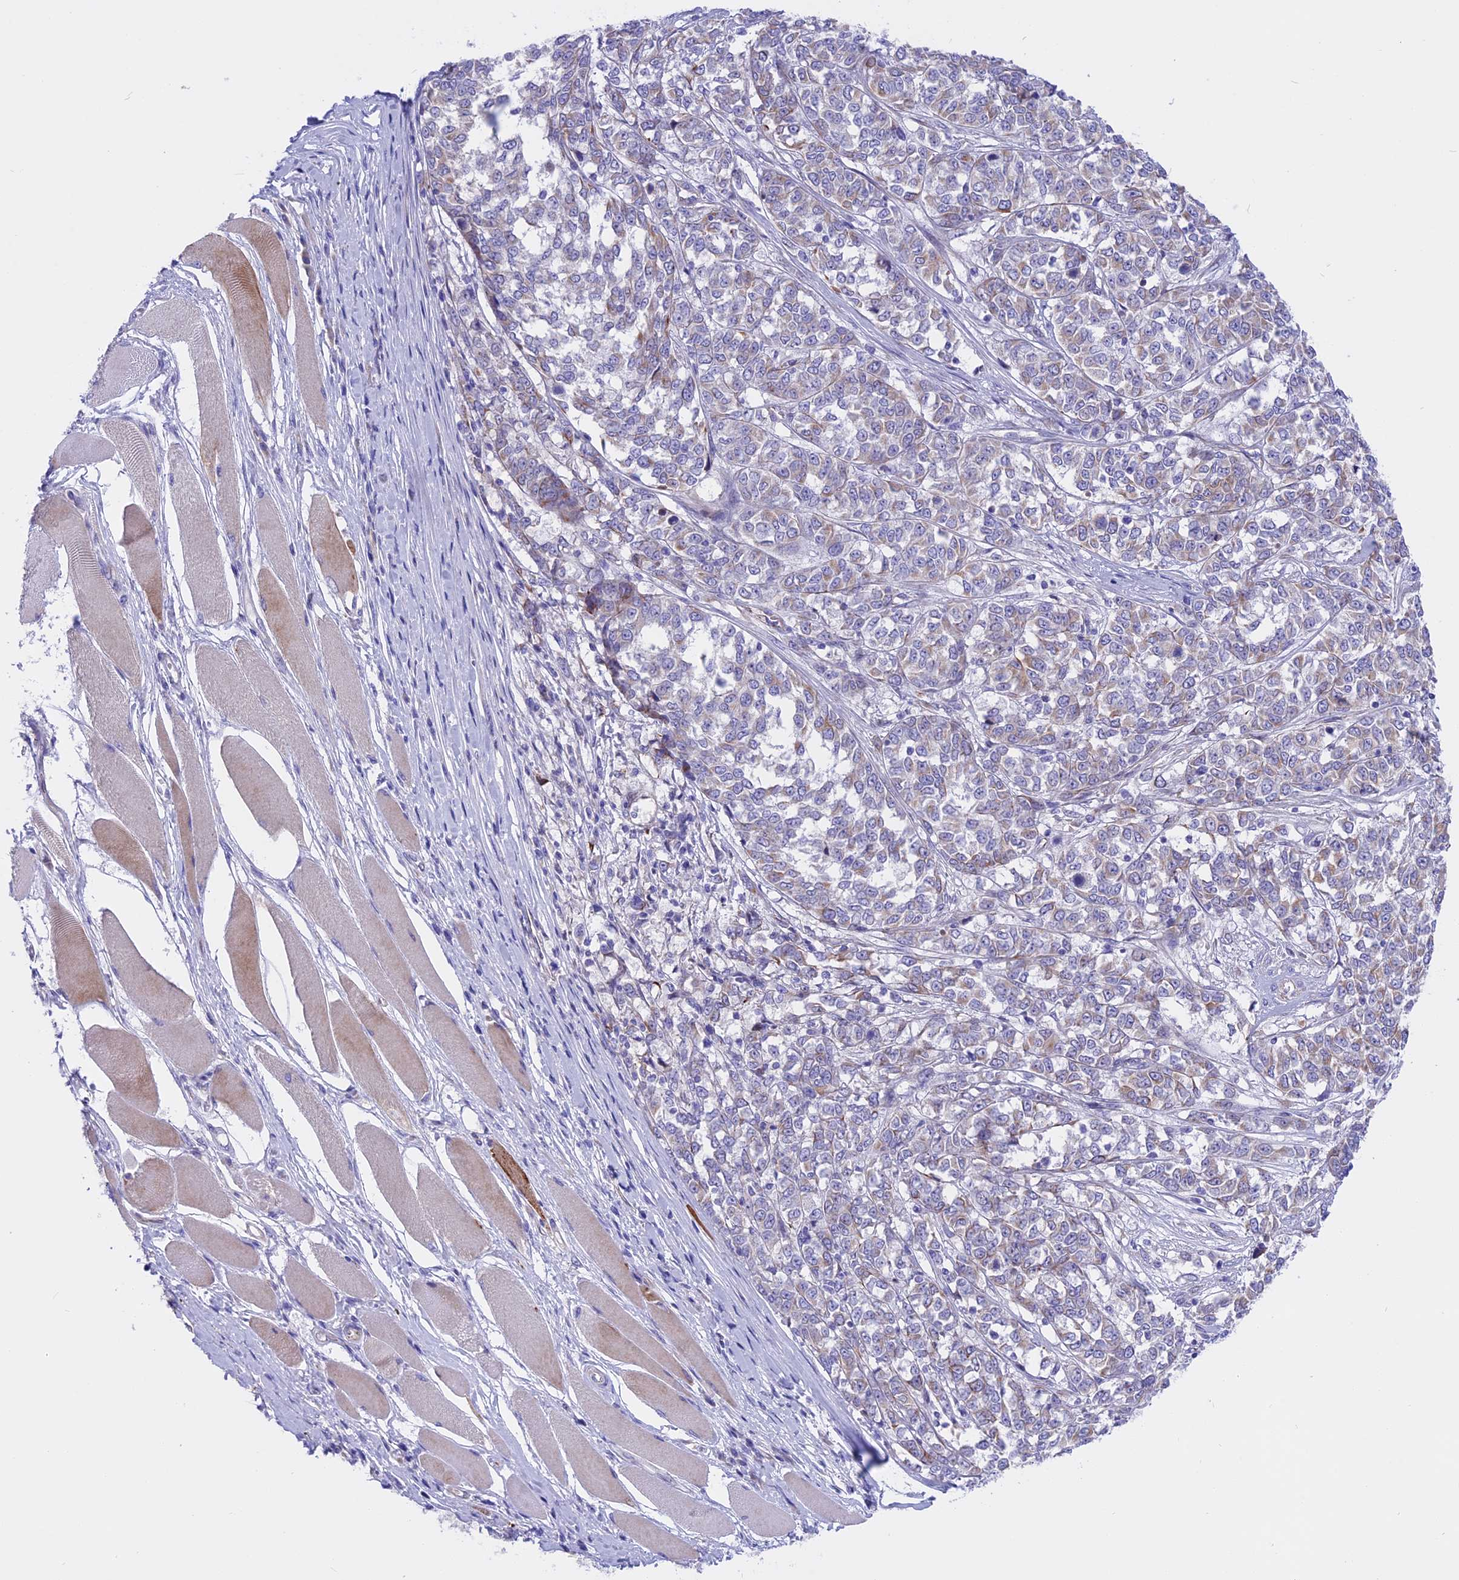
{"staining": {"intensity": "weak", "quantity": "<25%", "location": "cytoplasmic/membranous"}, "tissue": "melanoma", "cell_type": "Tumor cells", "image_type": "cancer", "snomed": [{"axis": "morphology", "description": "Malignant melanoma, NOS"}, {"axis": "topography", "description": "Skin"}], "caption": "Tumor cells are negative for protein expression in human melanoma.", "gene": "TMEM138", "patient": {"sex": "female", "age": 72}}